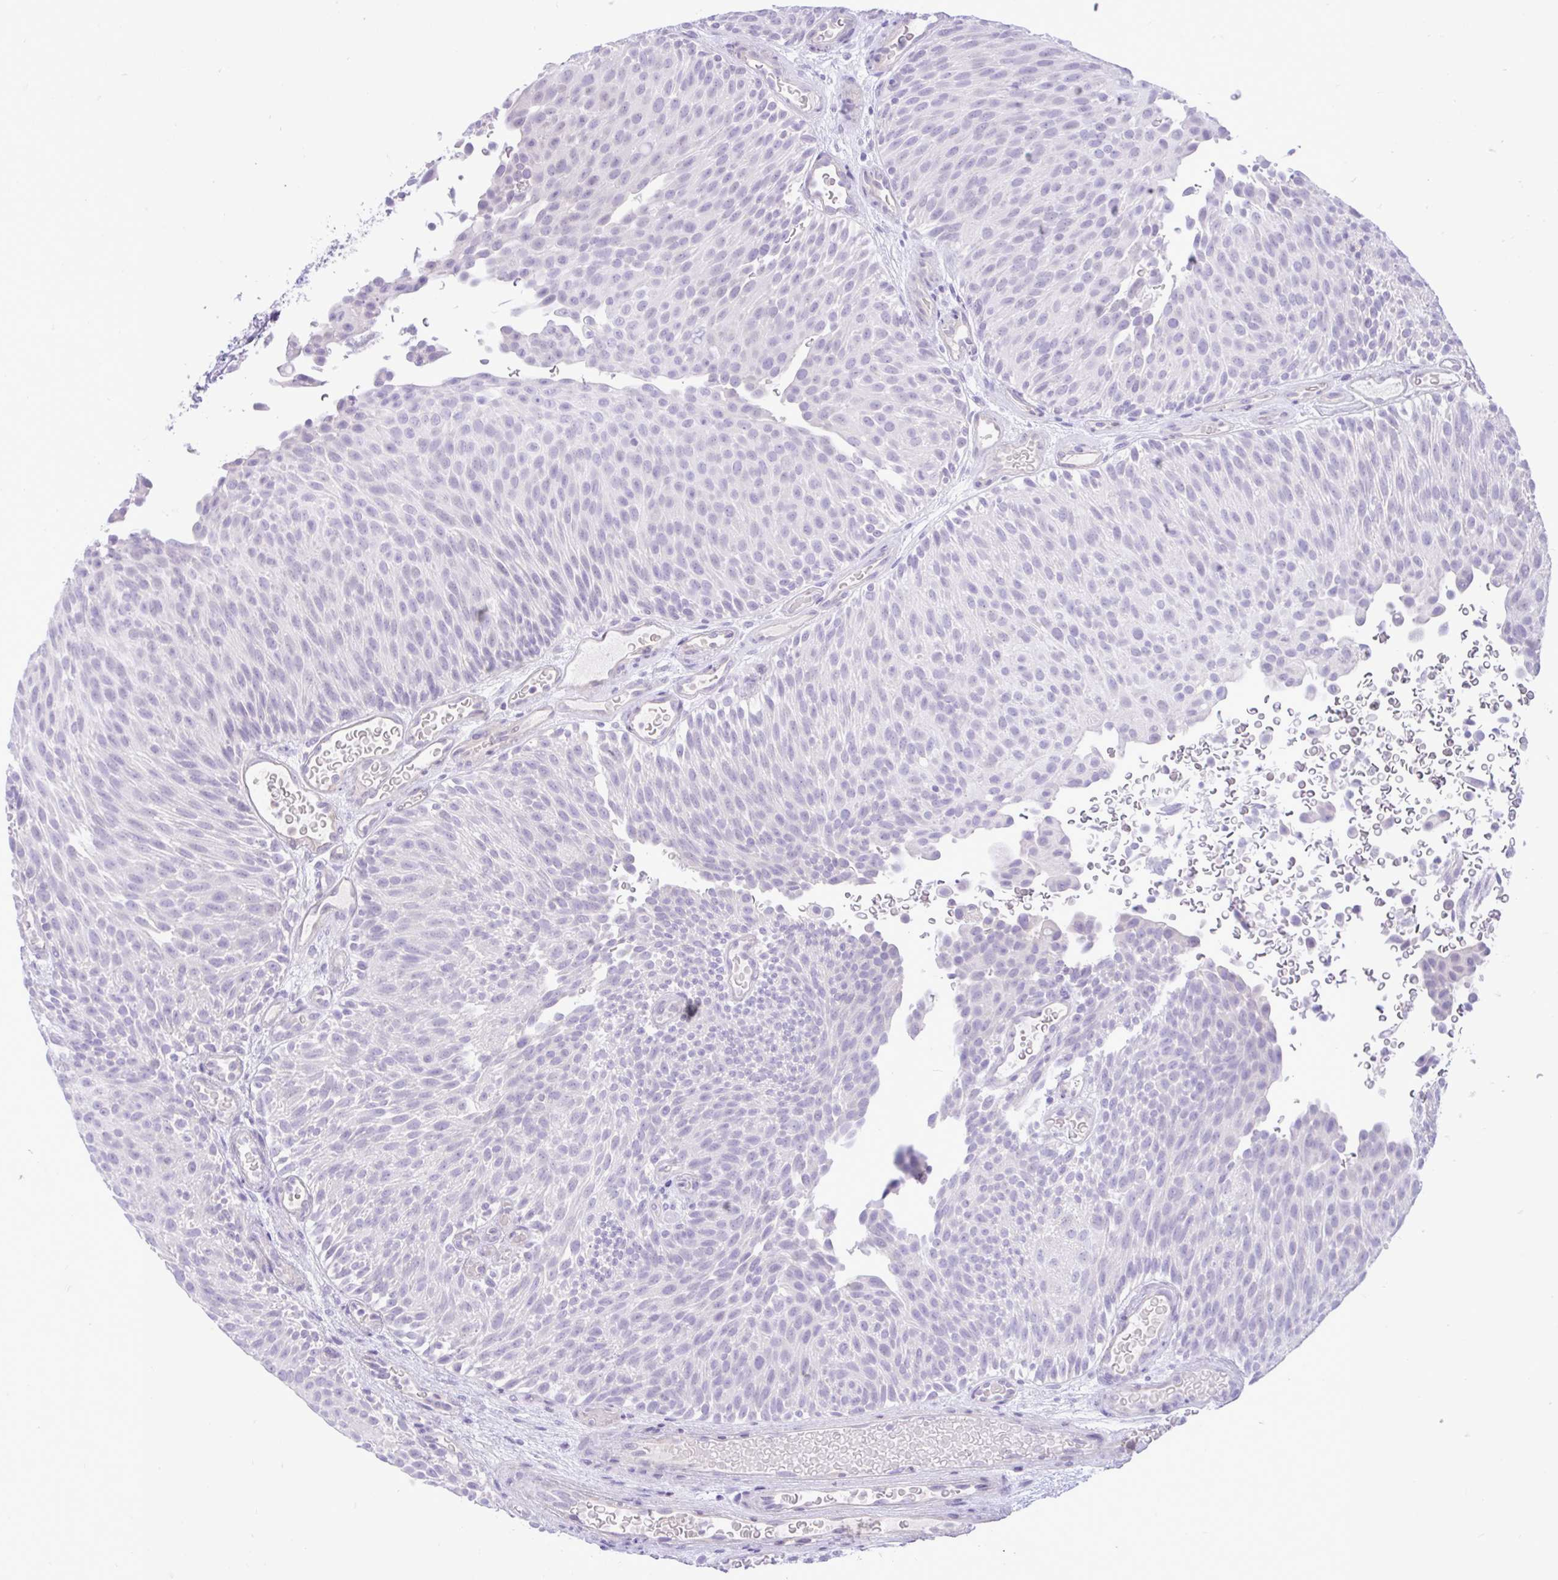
{"staining": {"intensity": "negative", "quantity": "none", "location": "none"}, "tissue": "urothelial cancer", "cell_type": "Tumor cells", "image_type": "cancer", "snomed": [{"axis": "morphology", "description": "Urothelial carcinoma, Low grade"}, {"axis": "topography", "description": "Urinary bladder"}], "caption": "Immunohistochemical staining of human low-grade urothelial carcinoma demonstrates no significant expression in tumor cells.", "gene": "ZNF101", "patient": {"sex": "male", "age": 78}}